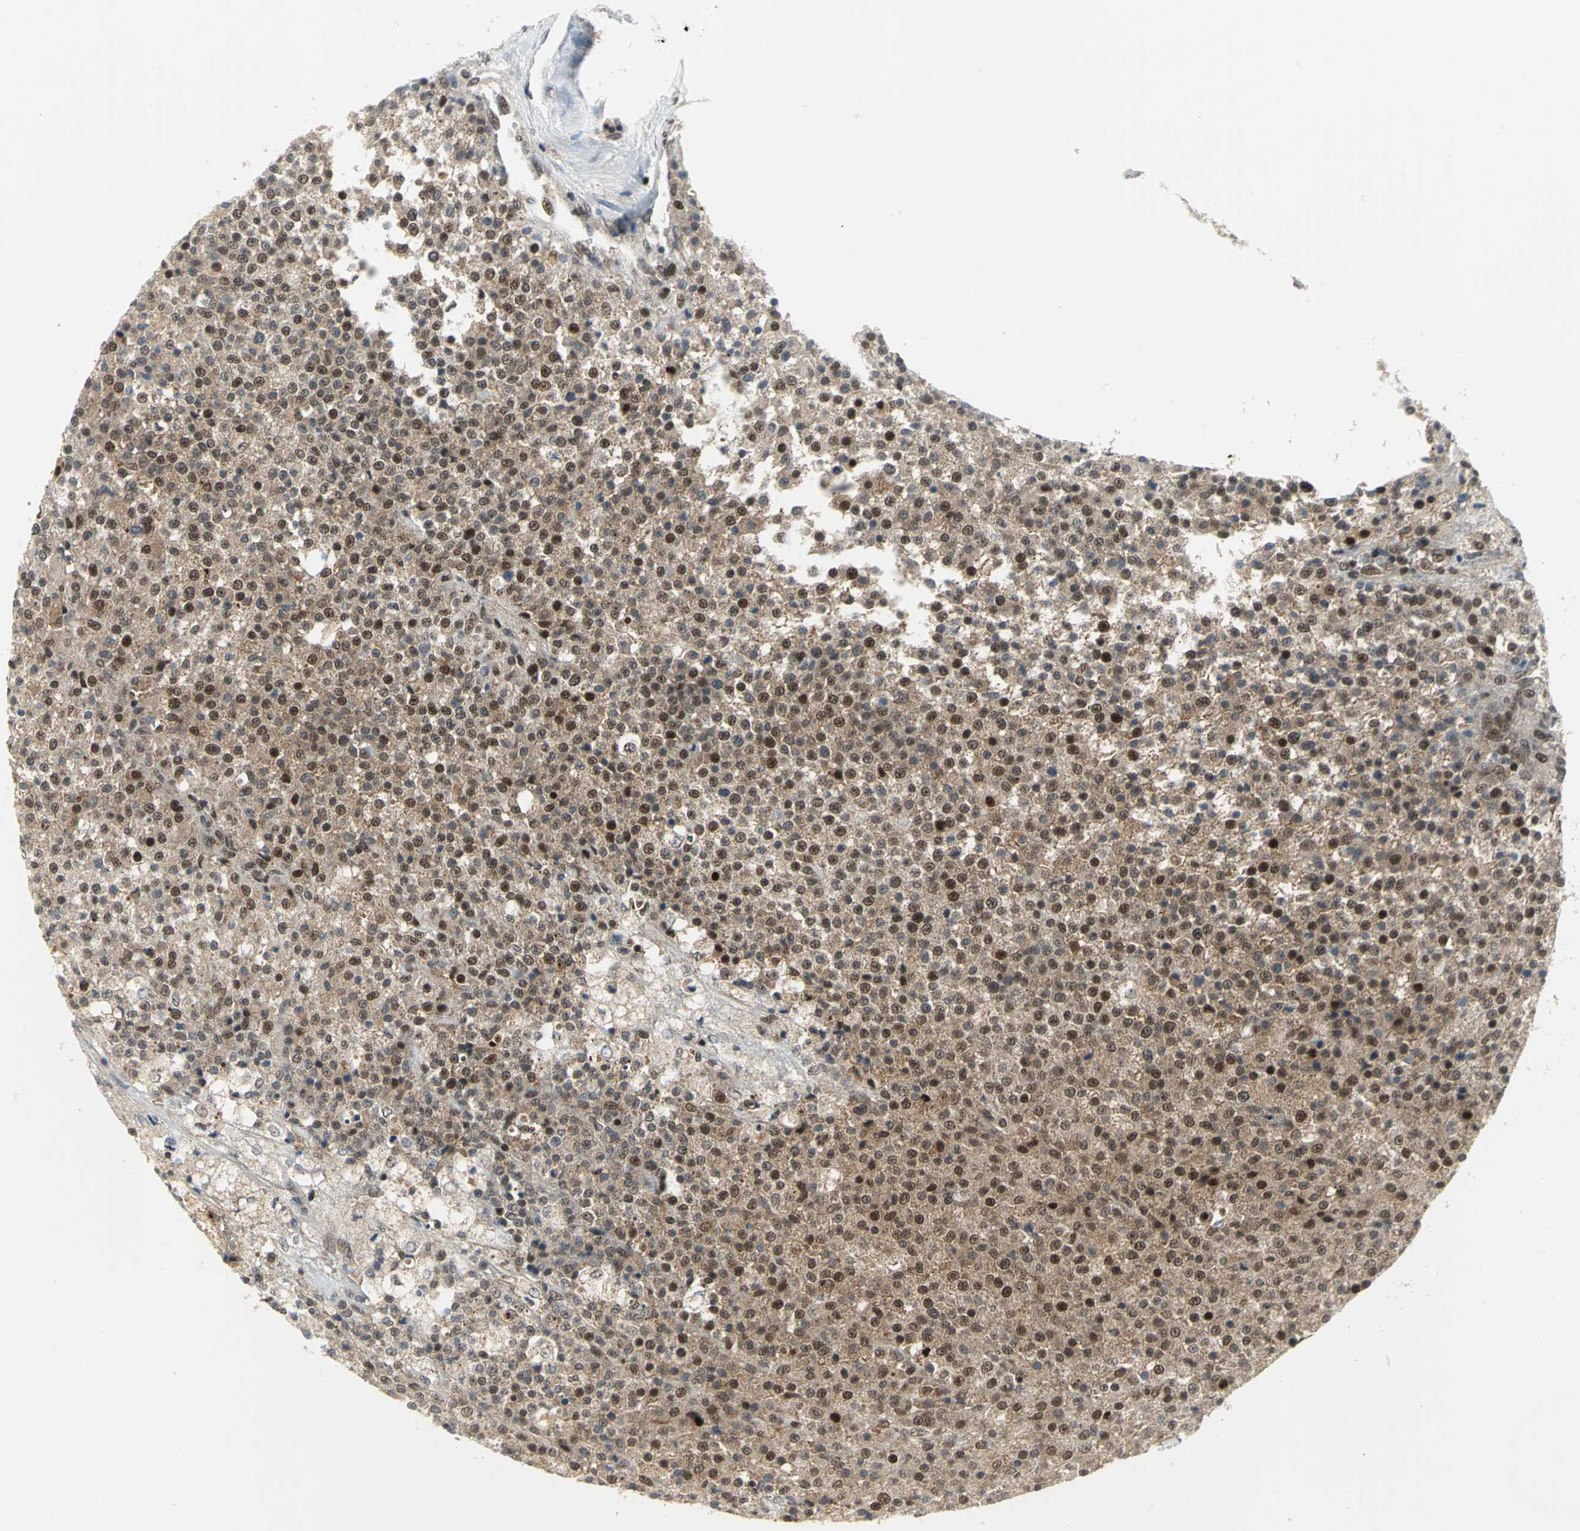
{"staining": {"intensity": "strong", "quantity": "25%-75%", "location": "nuclear"}, "tissue": "testis cancer", "cell_type": "Tumor cells", "image_type": "cancer", "snomed": [{"axis": "morphology", "description": "Seminoma, NOS"}, {"axis": "topography", "description": "Testis"}], "caption": "Testis seminoma stained with a brown dye displays strong nuclear positive expression in about 25%-75% of tumor cells.", "gene": "PSMA4", "patient": {"sex": "male", "age": 59}}